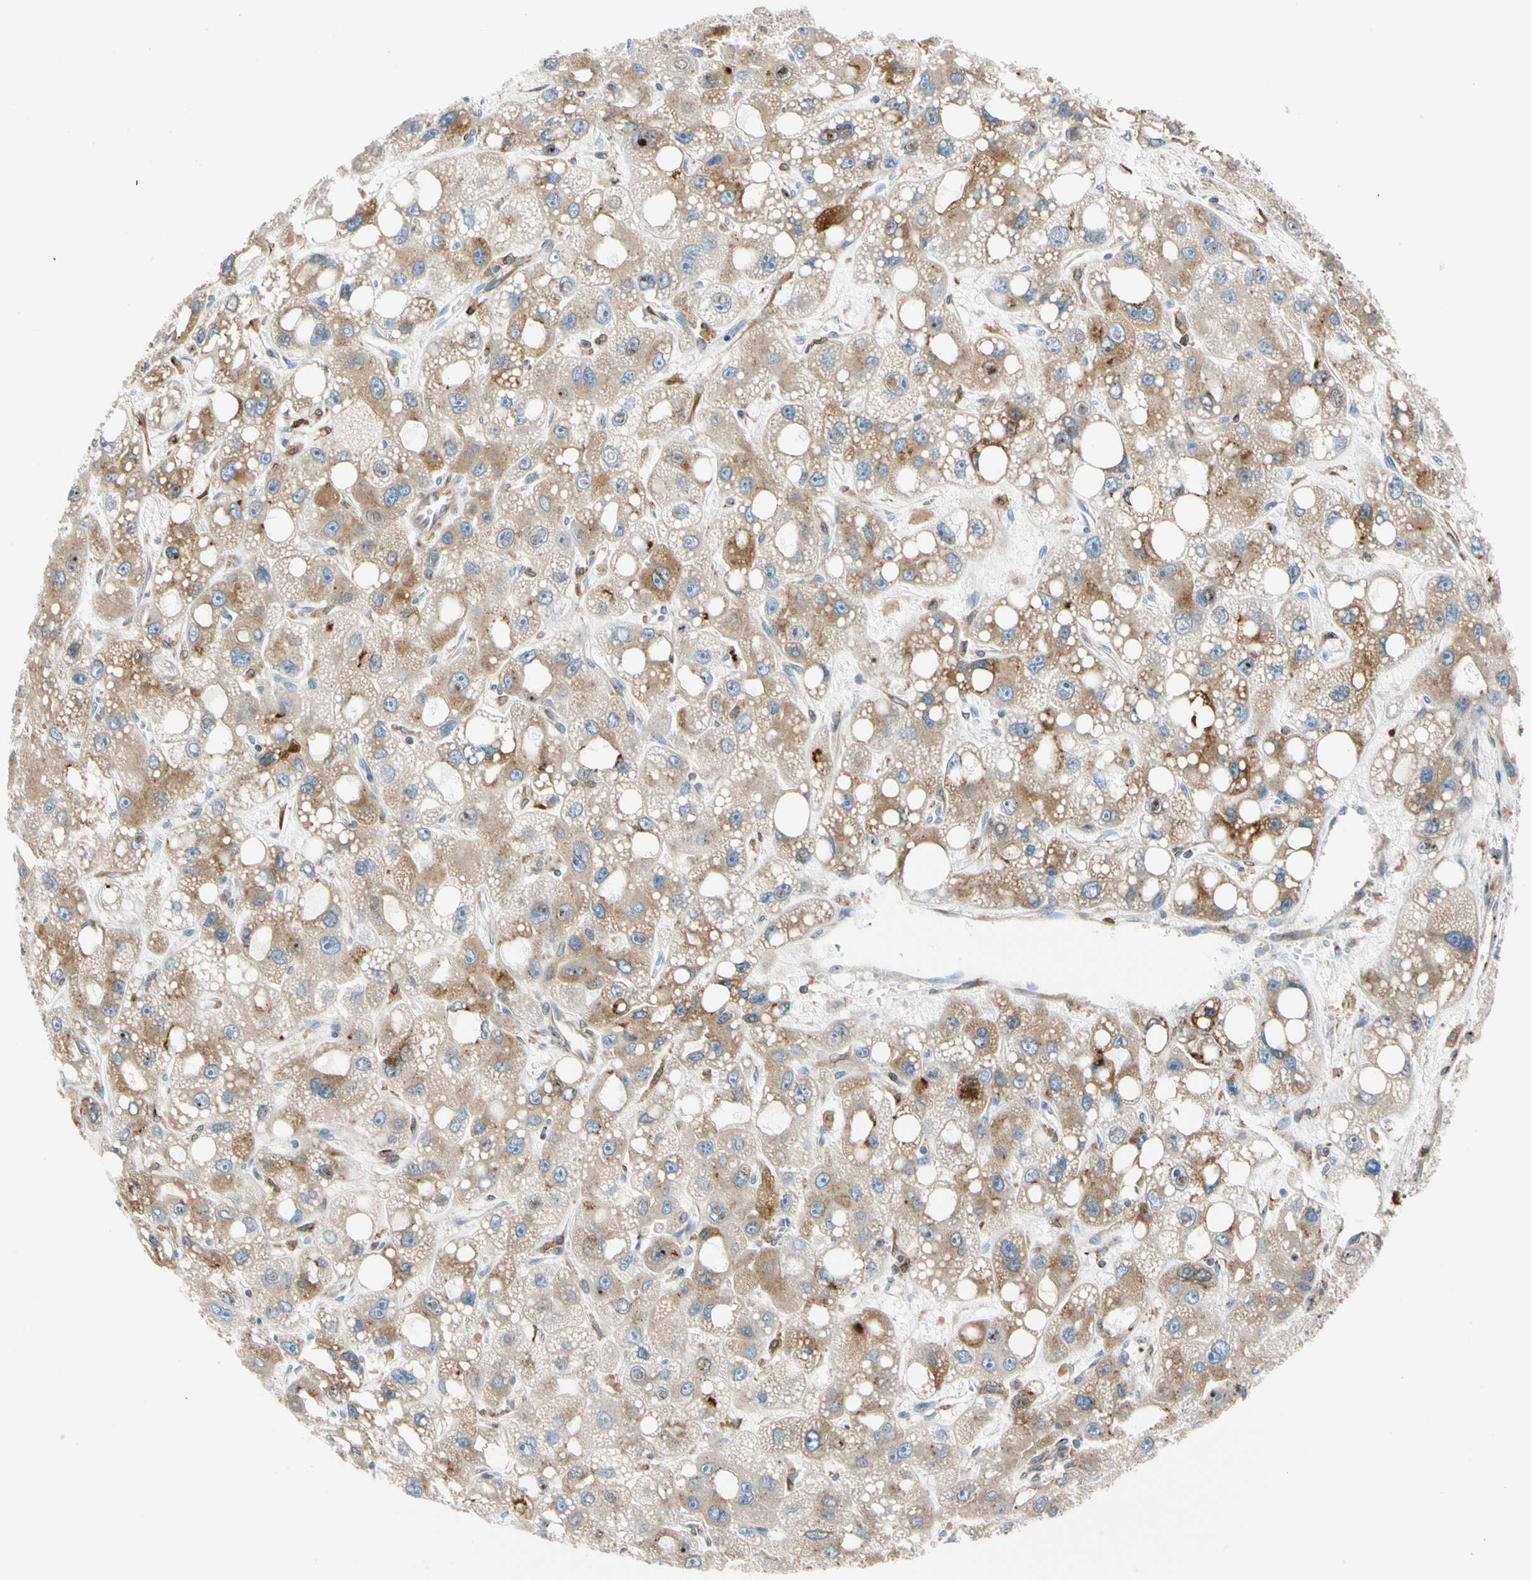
{"staining": {"intensity": "moderate", "quantity": ">75%", "location": "cytoplasmic/membranous"}, "tissue": "liver cancer", "cell_type": "Tumor cells", "image_type": "cancer", "snomed": [{"axis": "morphology", "description": "Carcinoma, Hepatocellular, NOS"}, {"axis": "topography", "description": "Liver"}], "caption": "Tumor cells exhibit moderate cytoplasmic/membranous staining in approximately >75% of cells in hepatocellular carcinoma (liver).", "gene": "NUCB1", "patient": {"sex": "male", "age": 55}}